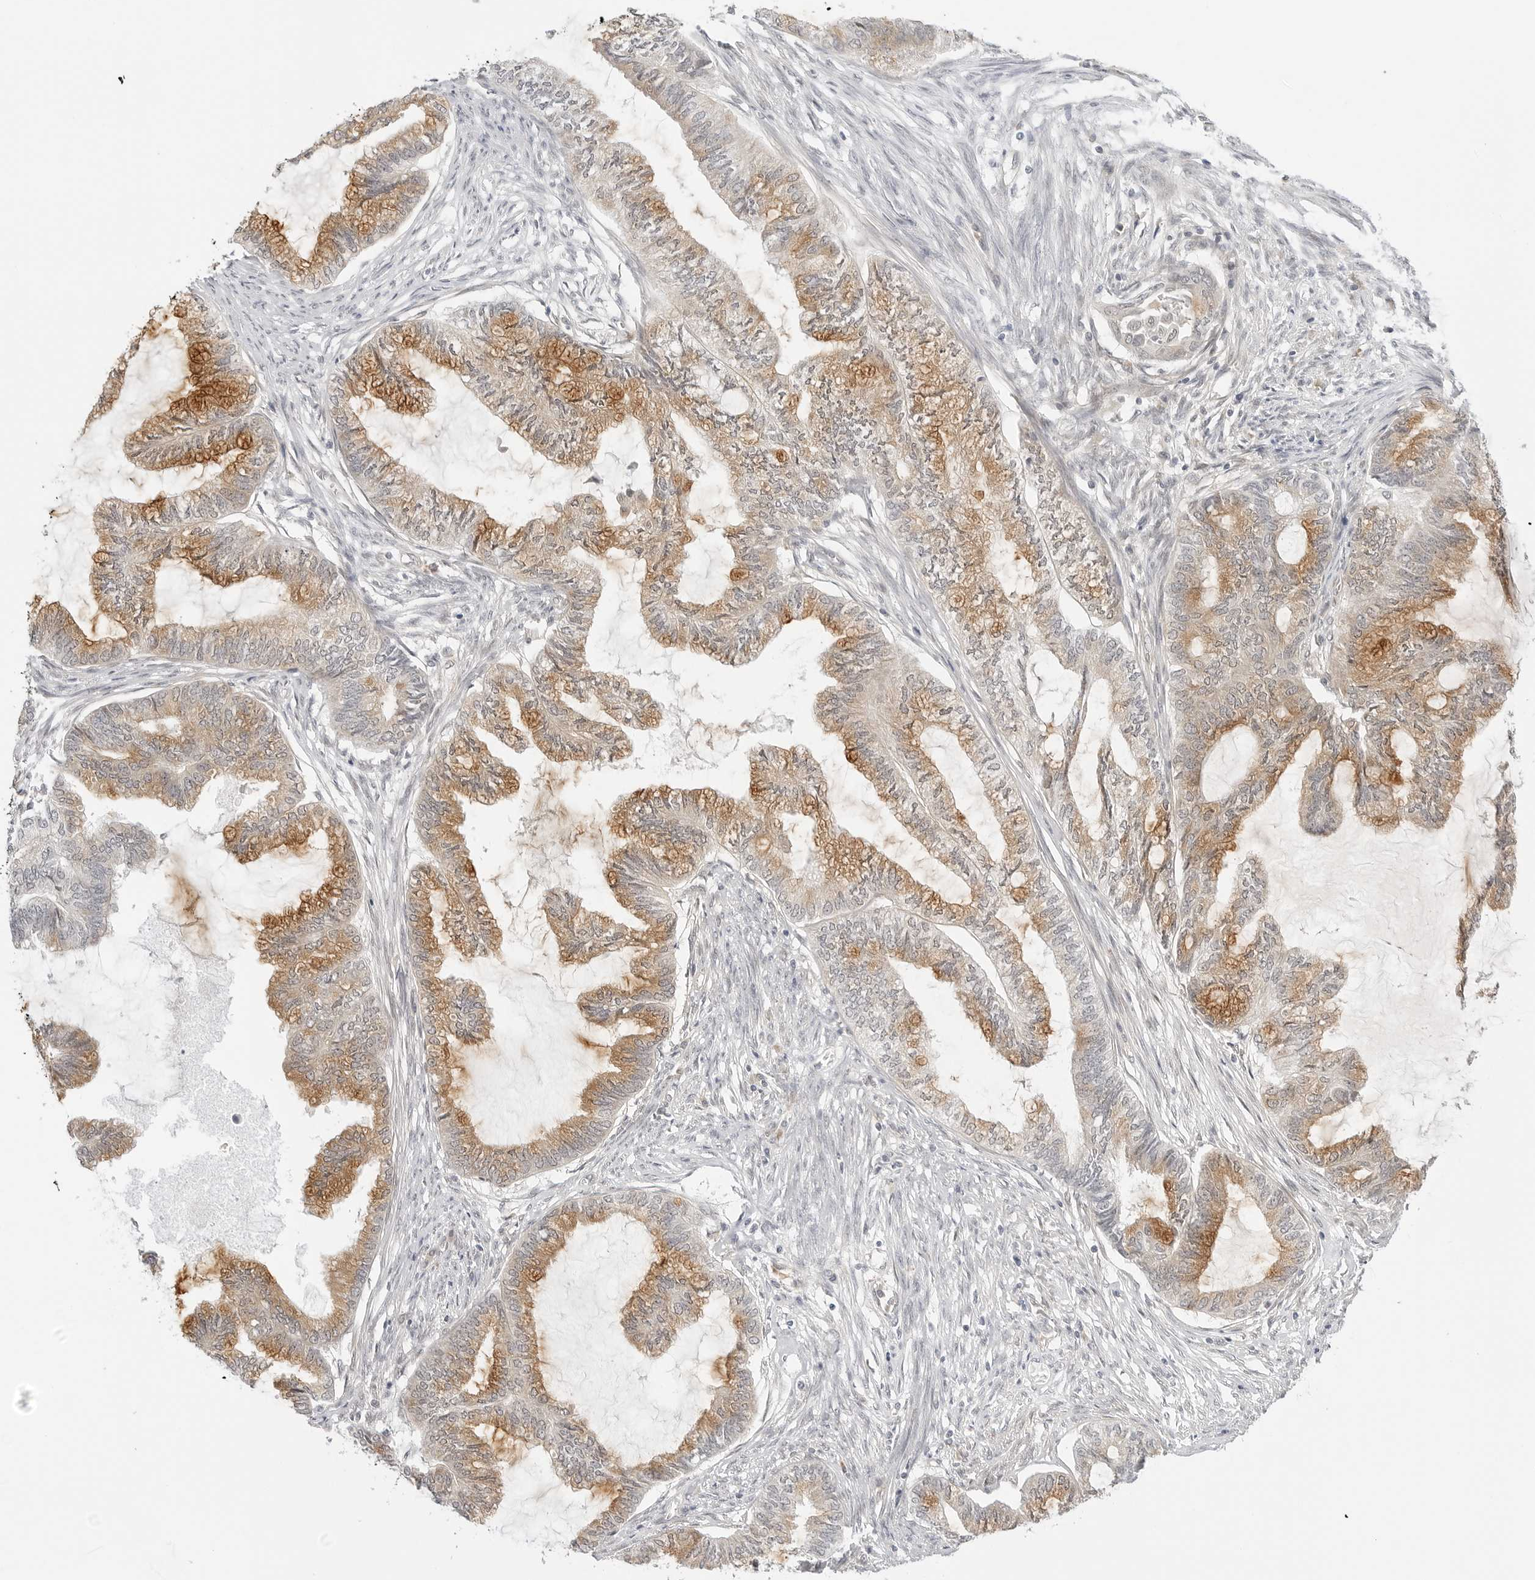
{"staining": {"intensity": "moderate", "quantity": ">75%", "location": "cytoplasmic/membranous"}, "tissue": "endometrial cancer", "cell_type": "Tumor cells", "image_type": "cancer", "snomed": [{"axis": "morphology", "description": "Adenocarcinoma, NOS"}, {"axis": "topography", "description": "Endometrium"}], "caption": "Immunohistochemistry (IHC) (DAB) staining of endometrial cancer (adenocarcinoma) shows moderate cytoplasmic/membranous protein expression in about >75% of tumor cells. Using DAB (3,3'-diaminobenzidine) (brown) and hematoxylin (blue) stains, captured at high magnification using brightfield microscopy.", "gene": "TCP1", "patient": {"sex": "female", "age": 86}}